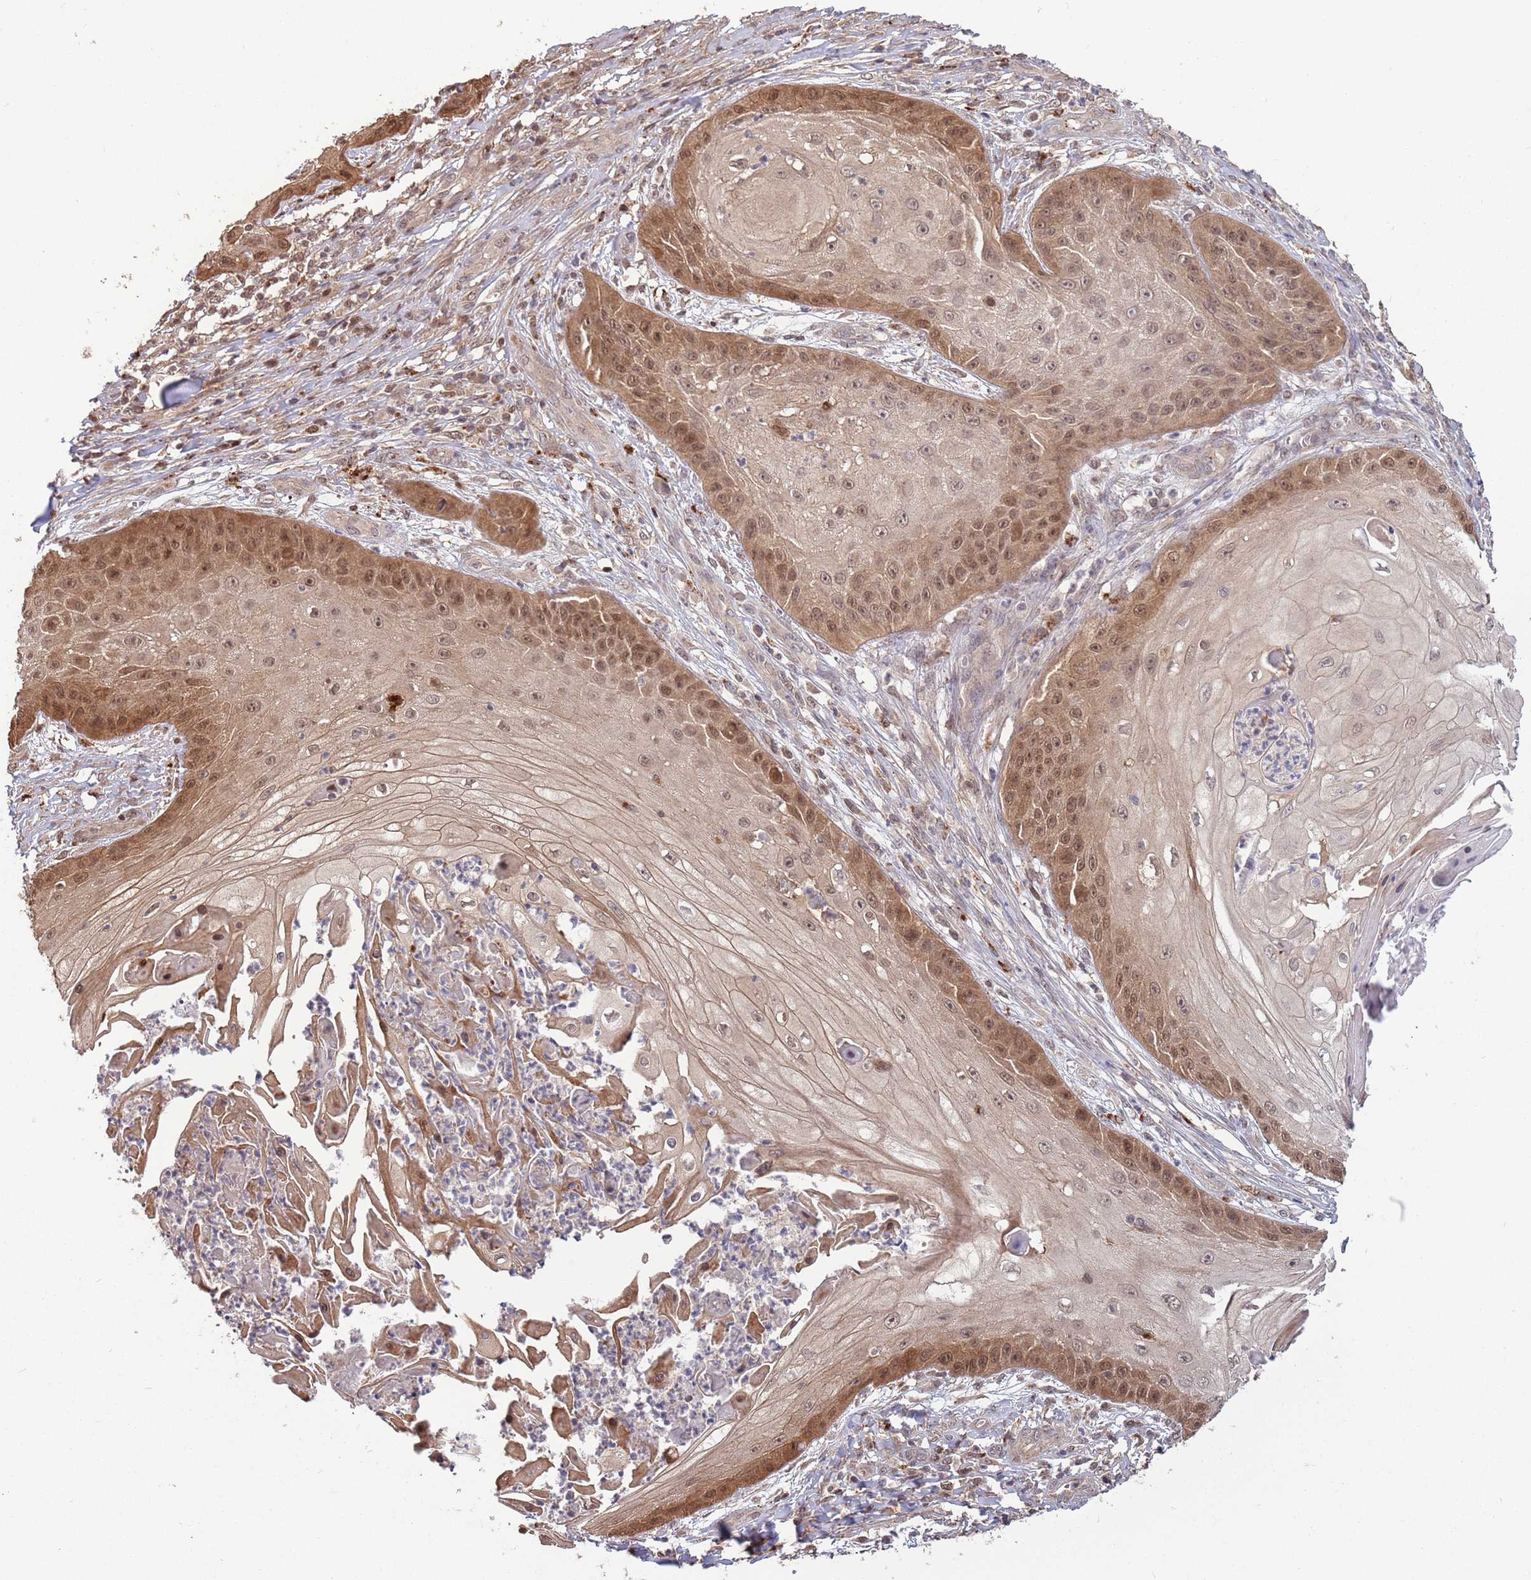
{"staining": {"intensity": "moderate", "quantity": "25%-75%", "location": "cytoplasmic/membranous,nuclear"}, "tissue": "skin cancer", "cell_type": "Tumor cells", "image_type": "cancer", "snomed": [{"axis": "morphology", "description": "Squamous cell carcinoma, NOS"}, {"axis": "topography", "description": "Skin"}], "caption": "This histopathology image reveals immunohistochemistry (IHC) staining of human skin cancer, with medium moderate cytoplasmic/membranous and nuclear staining in approximately 25%-75% of tumor cells.", "gene": "SALL1", "patient": {"sex": "male", "age": 70}}